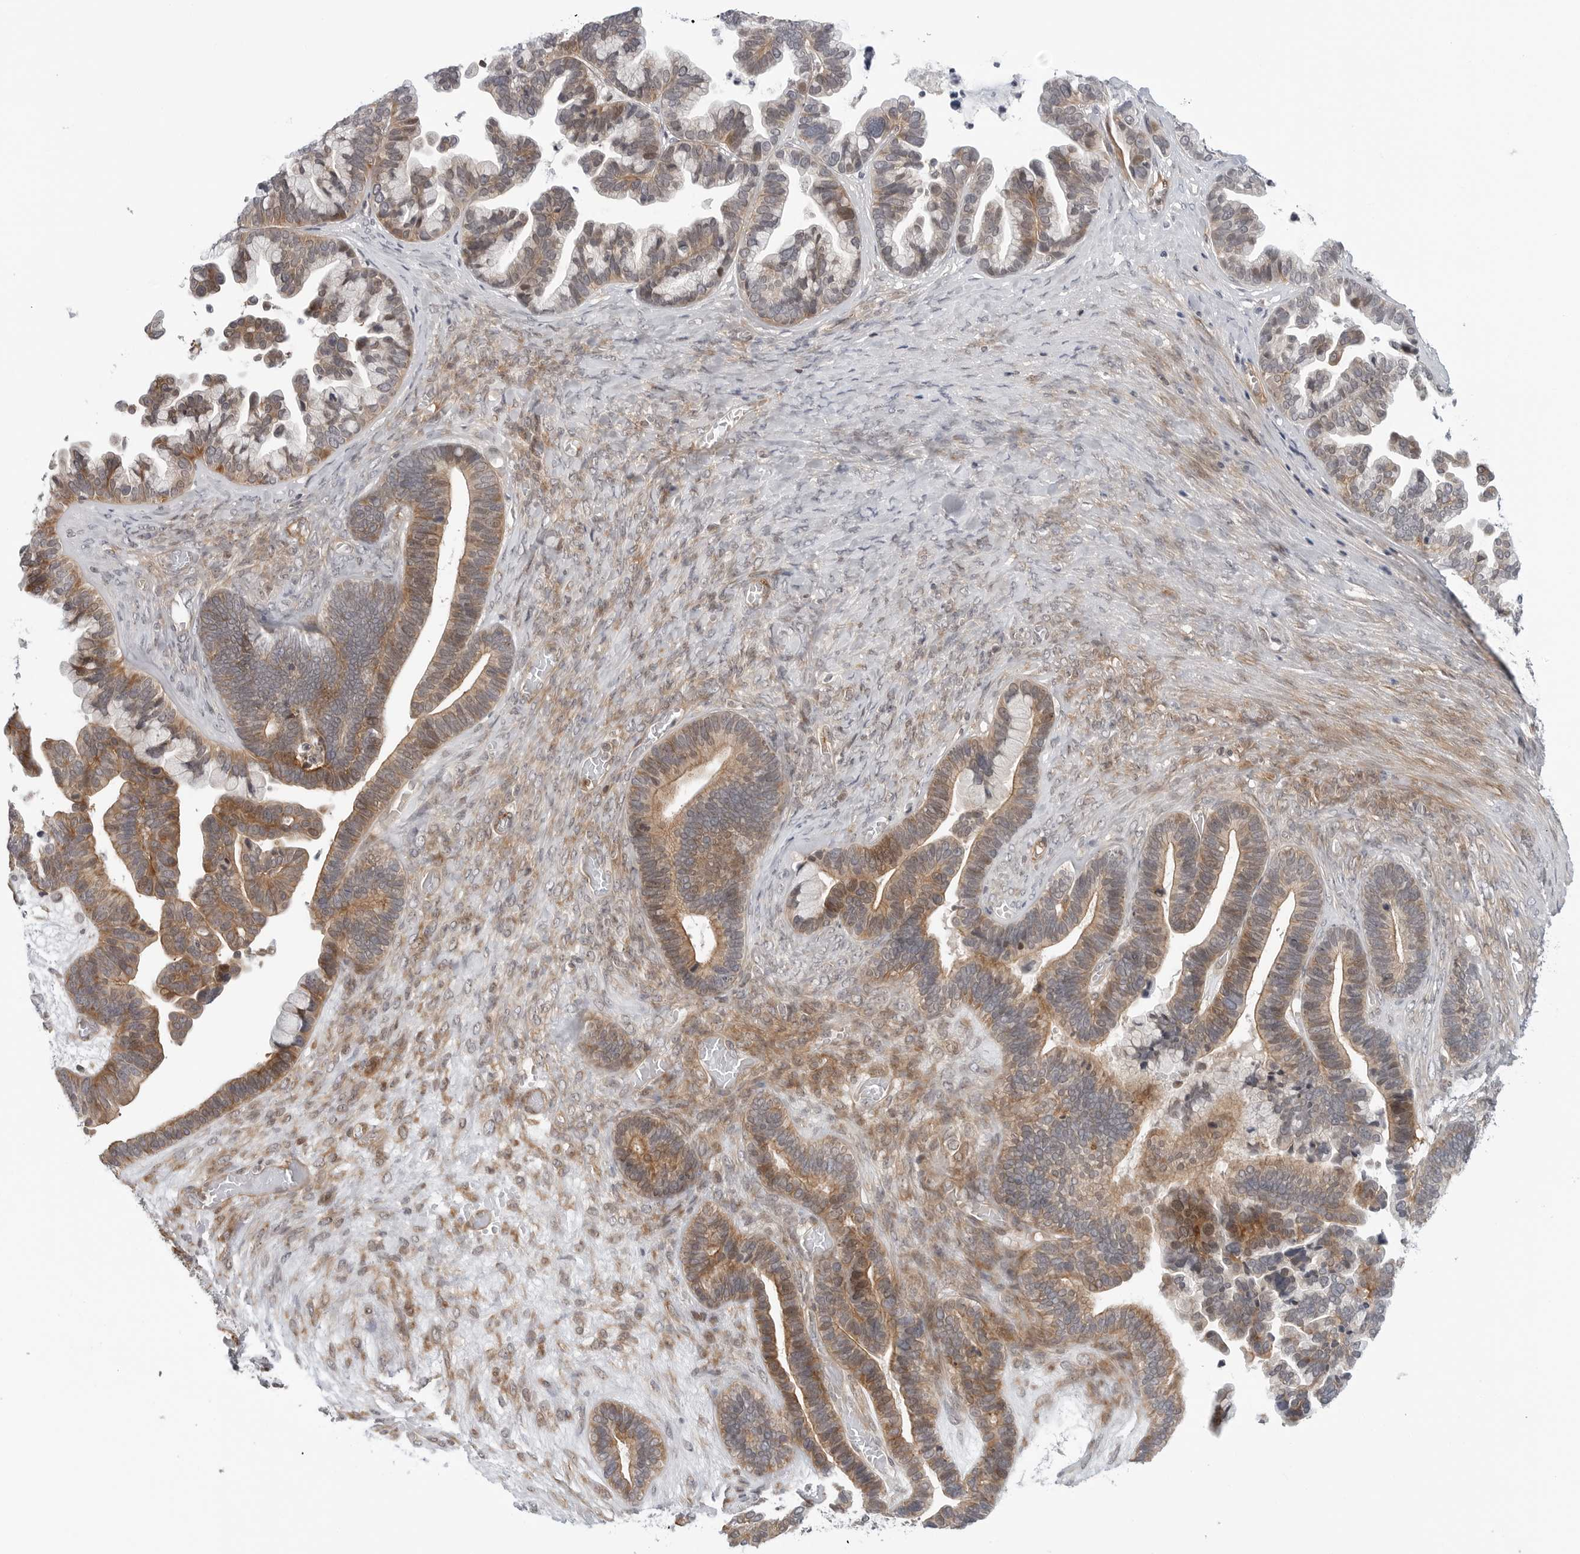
{"staining": {"intensity": "moderate", "quantity": ">75%", "location": "cytoplasmic/membranous"}, "tissue": "ovarian cancer", "cell_type": "Tumor cells", "image_type": "cancer", "snomed": [{"axis": "morphology", "description": "Cystadenocarcinoma, serous, NOS"}, {"axis": "topography", "description": "Ovary"}], "caption": "Protein staining demonstrates moderate cytoplasmic/membranous expression in about >75% of tumor cells in ovarian serous cystadenocarcinoma.", "gene": "STXBP3", "patient": {"sex": "female", "age": 56}}